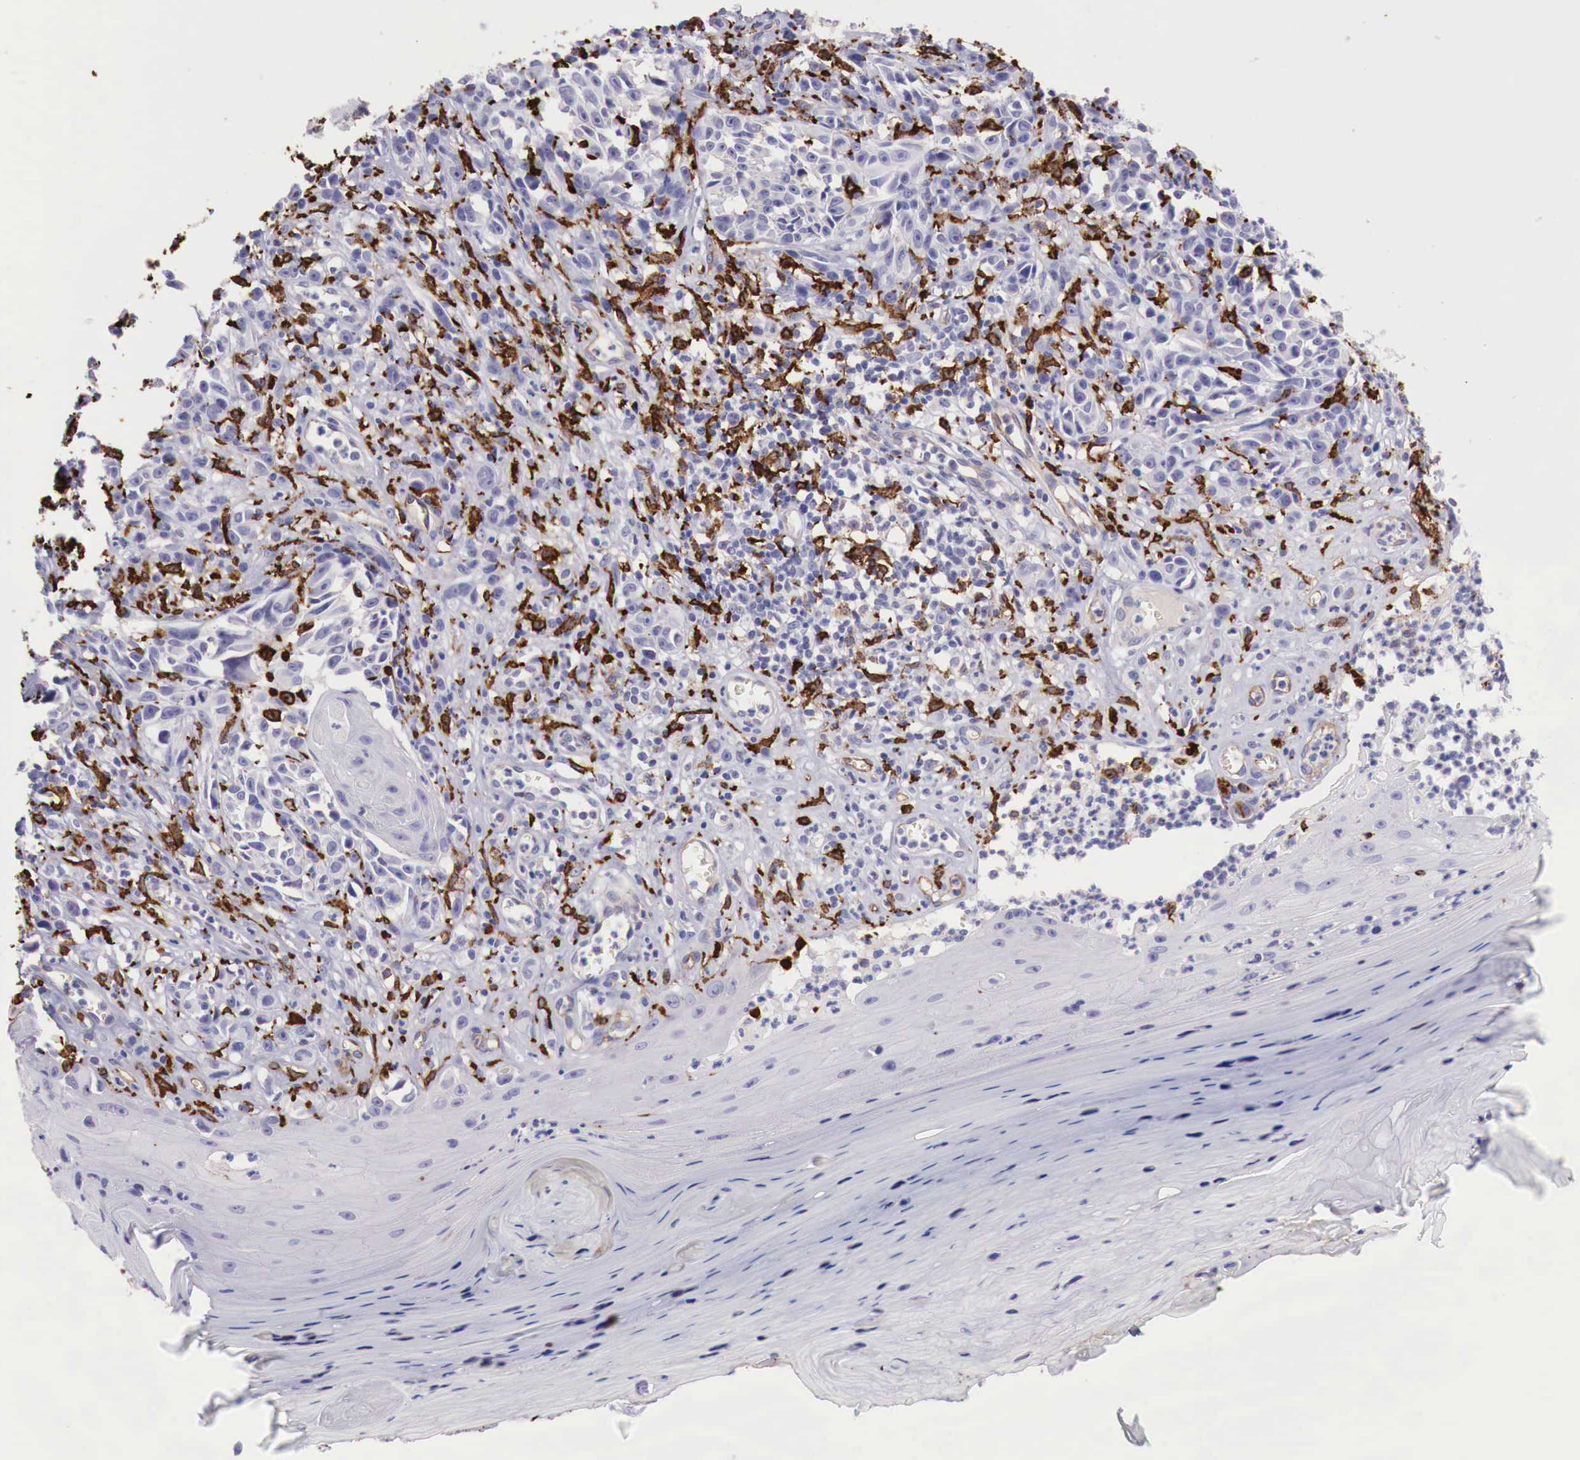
{"staining": {"intensity": "negative", "quantity": "none", "location": "none"}, "tissue": "melanoma", "cell_type": "Tumor cells", "image_type": "cancer", "snomed": [{"axis": "morphology", "description": "Malignant melanoma, NOS"}, {"axis": "topography", "description": "Skin"}], "caption": "A high-resolution micrograph shows immunohistochemistry staining of malignant melanoma, which displays no significant expression in tumor cells.", "gene": "MSR1", "patient": {"sex": "female", "age": 82}}